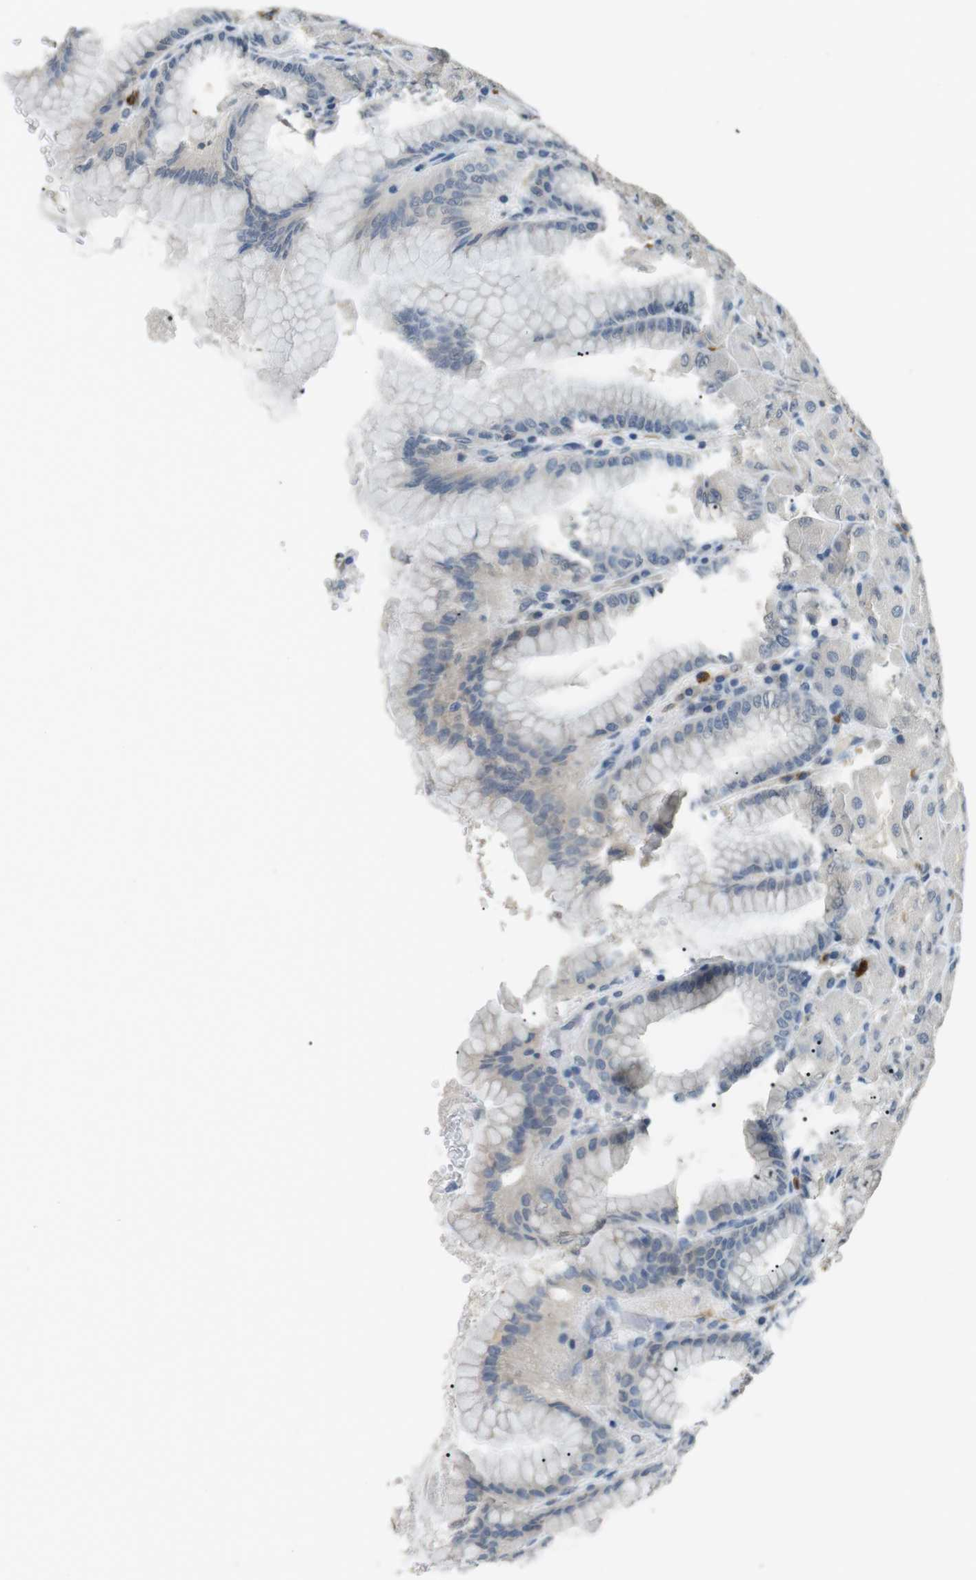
{"staining": {"intensity": "weak", "quantity": "<25%", "location": "cytoplasmic/membranous"}, "tissue": "stomach", "cell_type": "Glandular cells", "image_type": "normal", "snomed": [{"axis": "morphology", "description": "Normal tissue, NOS"}, {"axis": "topography", "description": "Stomach, upper"}], "caption": "High magnification brightfield microscopy of unremarkable stomach stained with DAB (brown) and counterstained with hematoxylin (blue): glandular cells show no significant positivity. (DAB immunohistochemistry (IHC), high magnification).", "gene": "GZMM", "patient": {"sex": "female", "age": 56}}